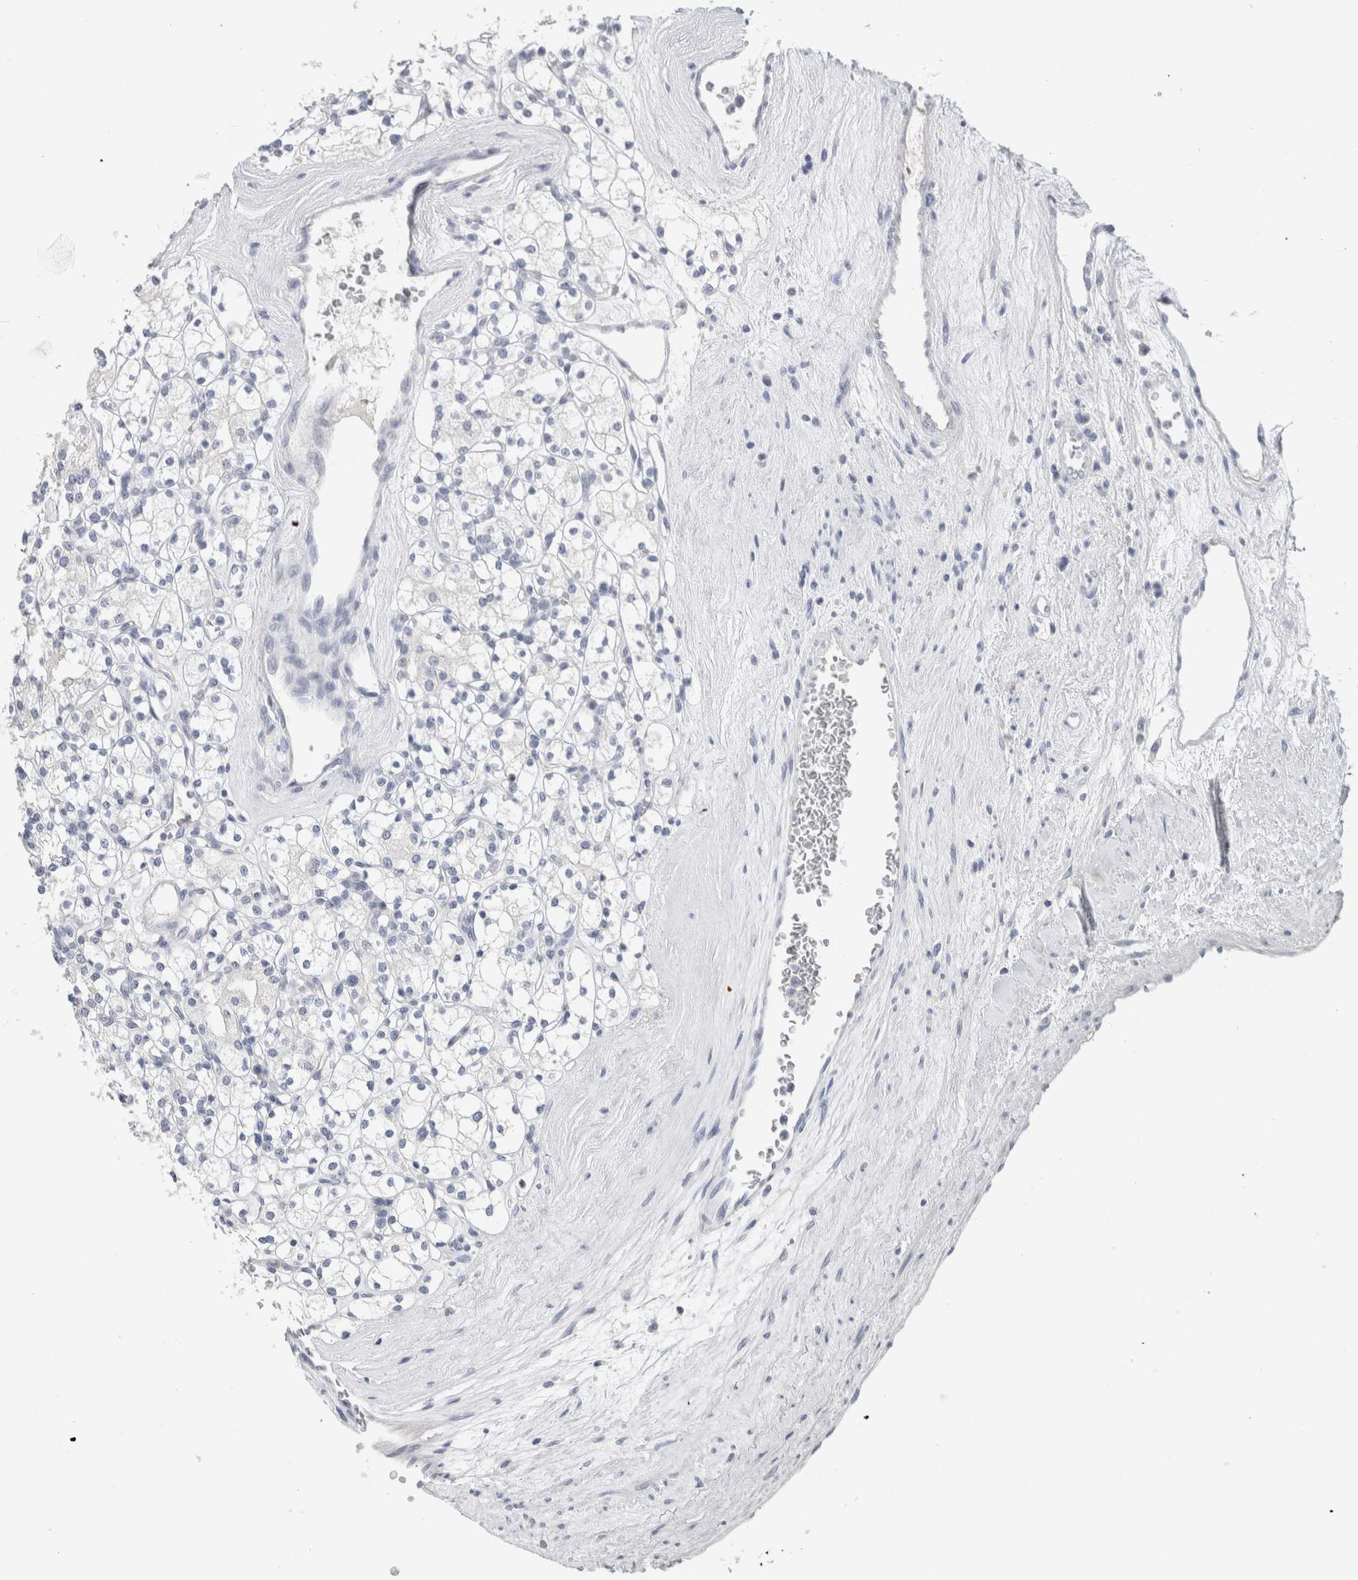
{"staining": {"intensity": "negative", "quantity": "none", "location": "none"}, "tissue": "renal cancer", "cell_type": "Tumor cells", "image_type": "cancer", "snomed": [{"axis": "morphology", "description": "Adenocarcinoma, NOS"}, {"axis": "topography", "description": "Kidney"}], "caption": "Immunohistochemical staining of human renal adenocarcinoma displays no significant positivity in tumor cells.", "gene": "BCAN", "patient": {"sex": "male", "age": 77}}